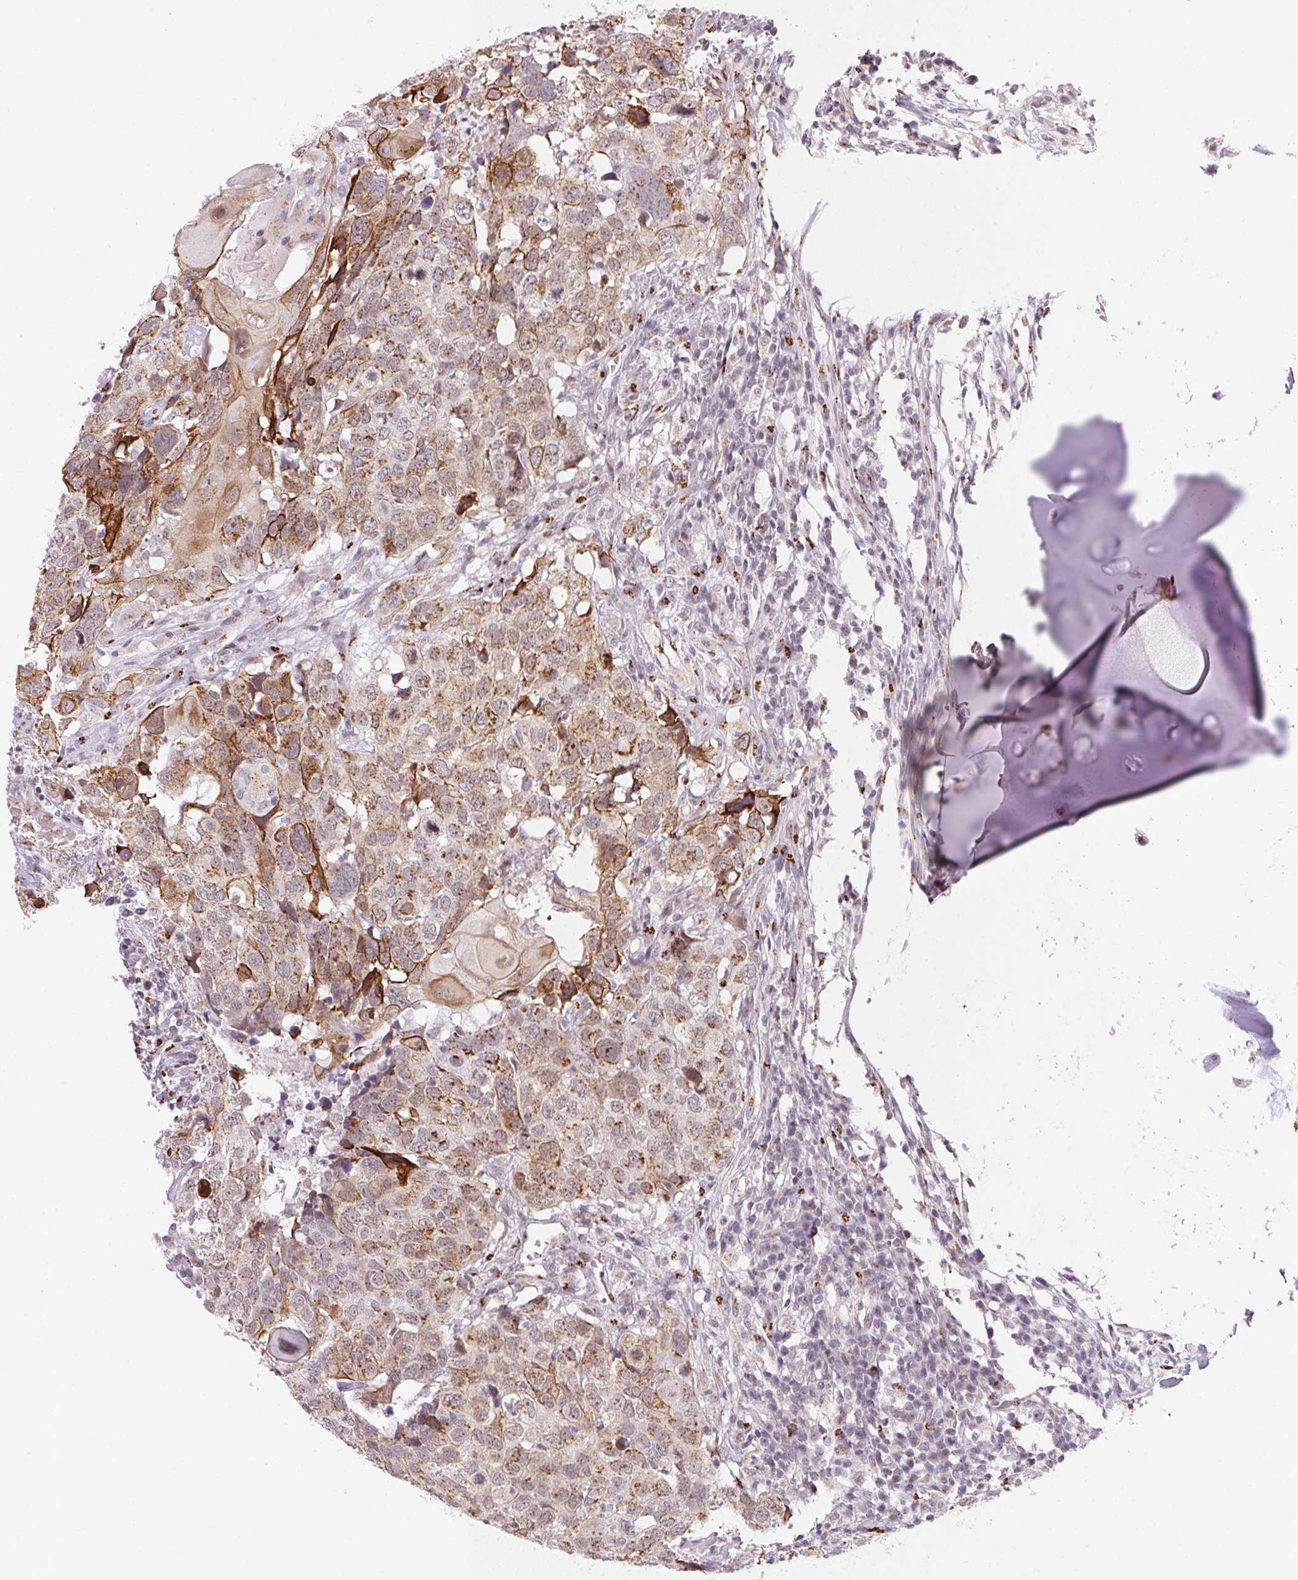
{"staining": {"intensity": "moderate", "quantity": ">75%", "location": "cytoplasmic/membranous"}, "tissue": "head and neck cancer", "cell_type": "Tumor cells", "image_type": "cancer", "snomed": [{"axis": "morphology", "description": "Normal tissue, NOS"}, {"axis": "morphology", "description": "Squamous cell carcinoma, NOS"}, {"axis": "topography", "description": "Skeletal muscle"}, {"axis": "topography", "description": "Vascular tissue"}, {"axis": "topography", "description": "Peripheral nerve tissue"}, {"axis": "topography", "description": "Head-Neck"}], "caption": "Protein staining by immunohistochemistry demonstrates moderate cytoplasmic/membranous staining in about >75% of tumor cells in head and neck cancer.", "gene": "RAB22A", "patient": {"sex": "male", "age": 66}}